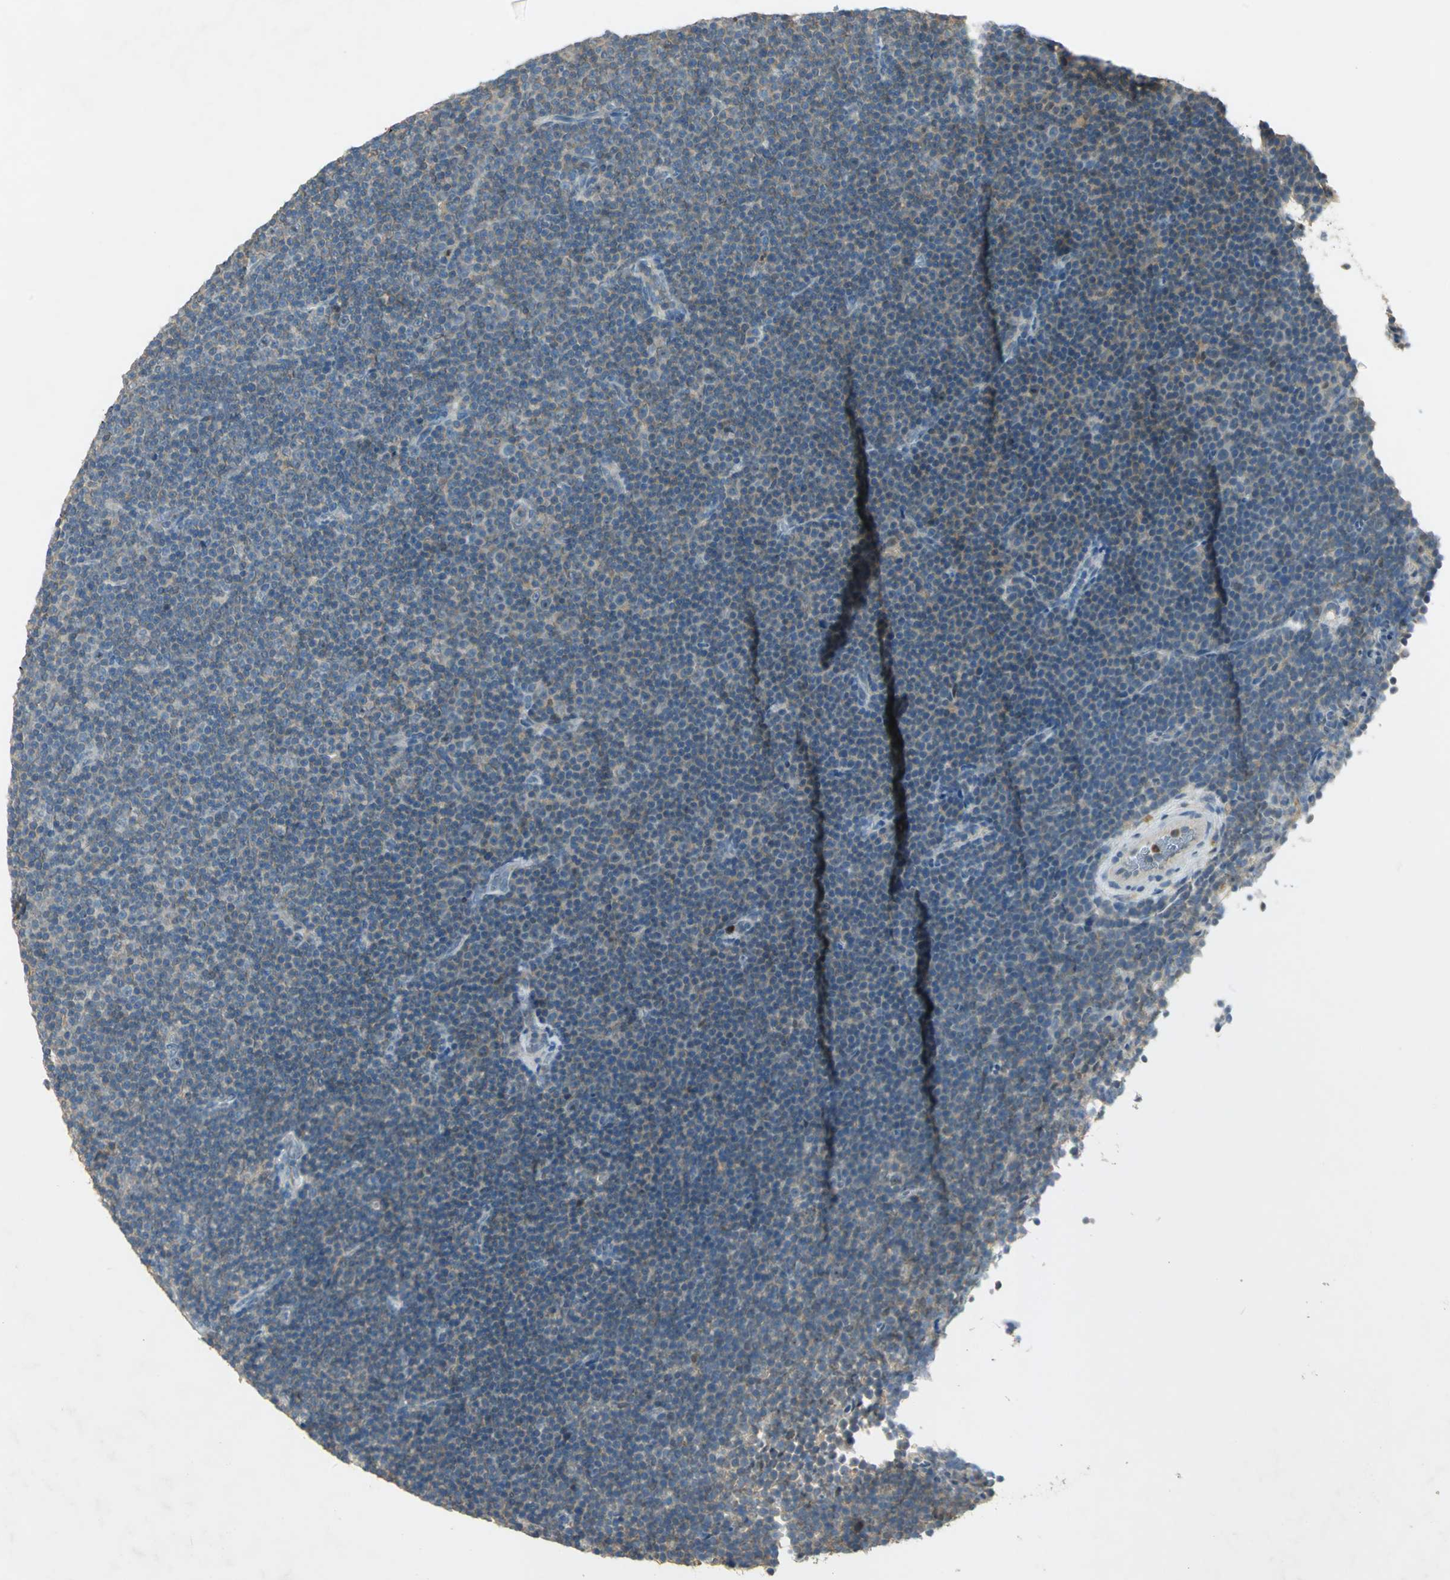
{"staining": {"intensity": "negative", "quantity": "none", "location": "none"}, "tissue": "lymphoma", "cell_type": "Tumor cells", "image_type": "cancer", "snomed": [{"axis": "morphology", "description": "Malignant lymphoma, non-Hodgkin's type, Low grade"}, {"axis": "topography", "description": "Lymph node"}], "caption": "High magnification brightfield microscopy of lymphoma stained with DAB (3,3'-diaminobenzidine) (brown) and counterstained with hematoxylin (blue): tumor cells show no significant expression.", "gene": "BIRC2", "patient": {"sex": "female", "age": 67}}